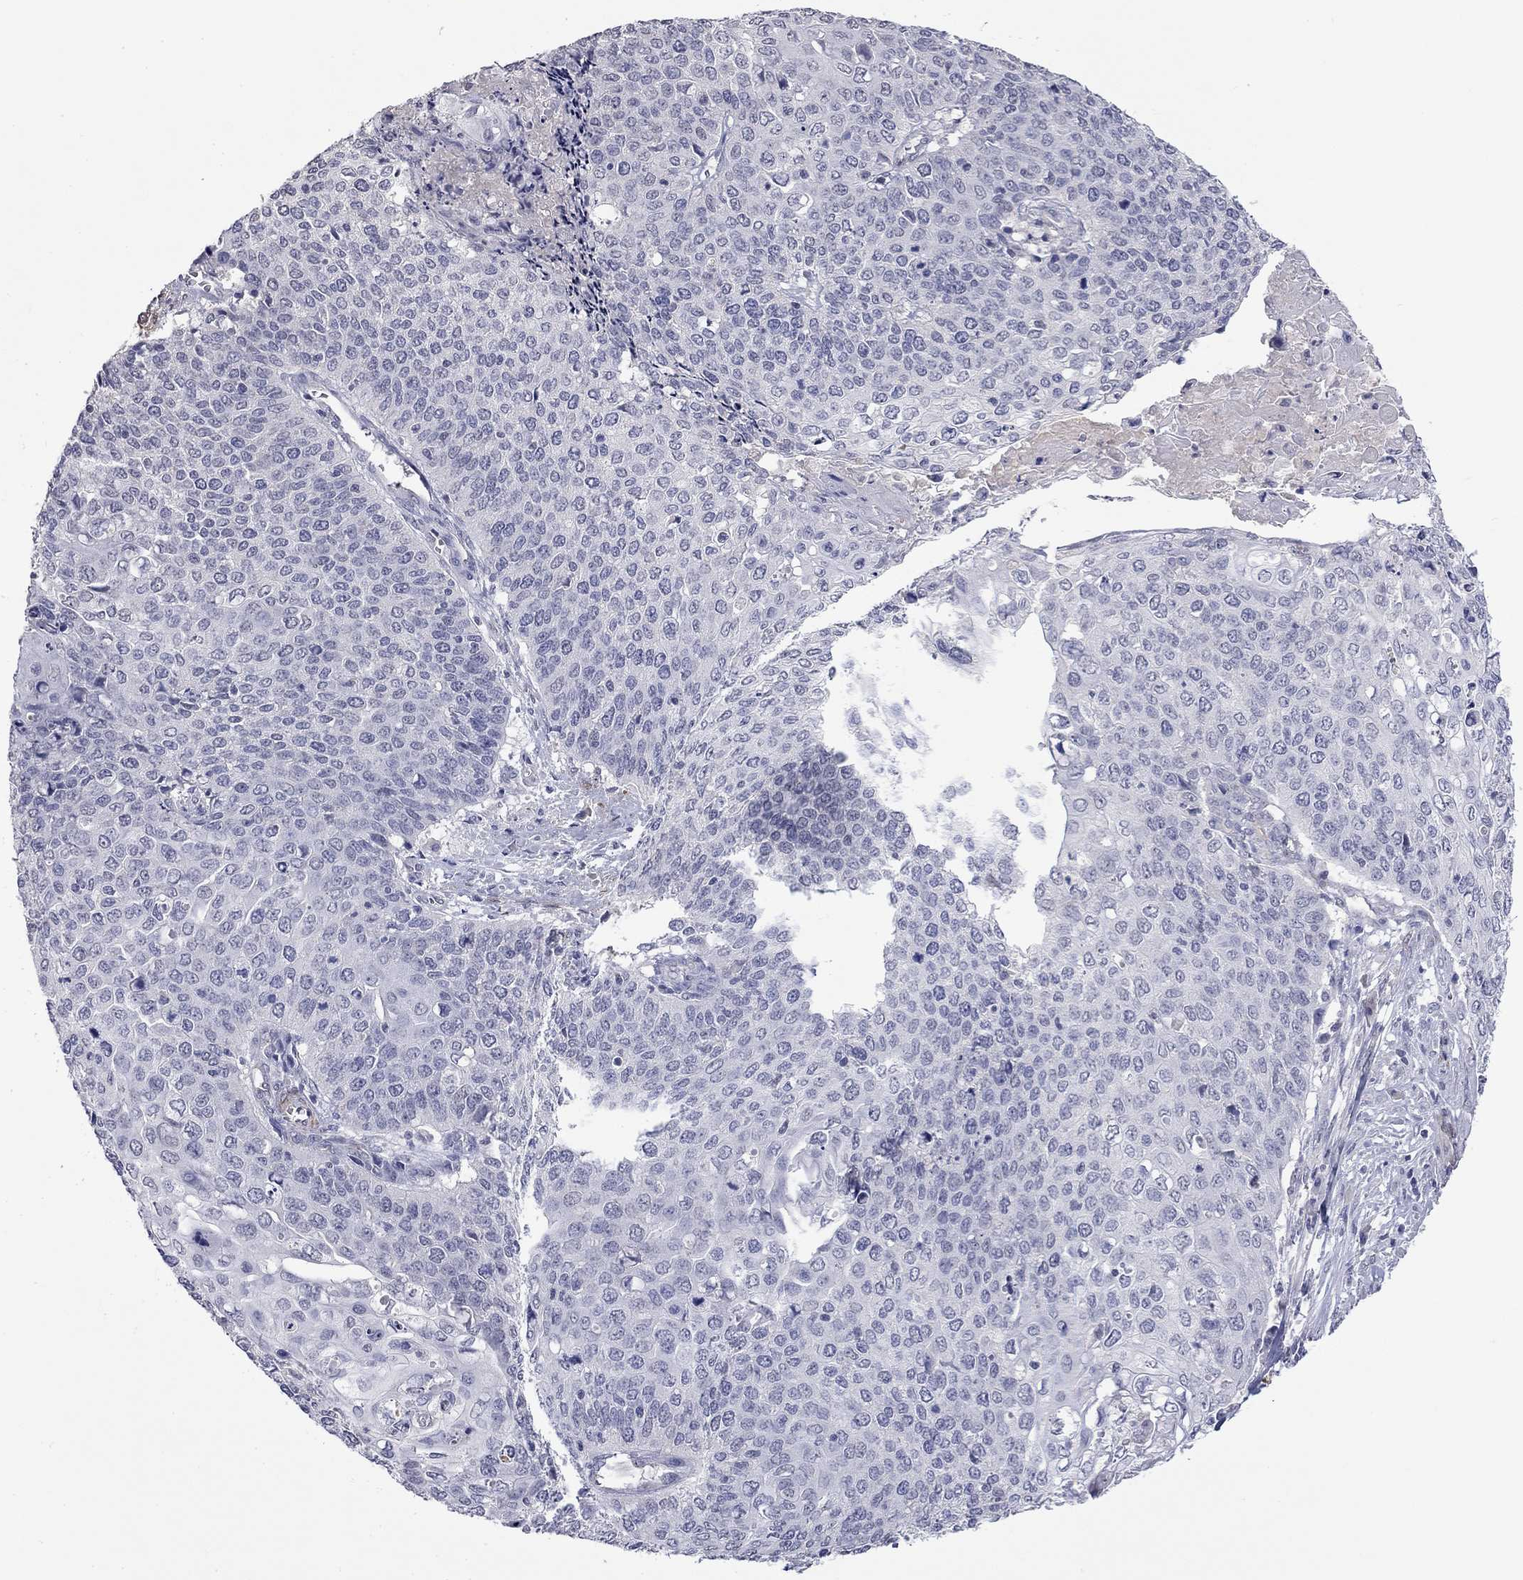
{"staining": {"intensity": "negative", "quantity": "none", "location": "none"}, "tissue": "cervical cancer", "cell_type": "Tumor cells", "image_type": "cancer", "snomed": [{"axis": "morphology", "description": "Squamous cell carcinoma, NOS"}, {"axis": "topography", "description": "Cervix"}], "caption": "Tumor cells are negative for protein expression in human cervical cancer (squamous cell carcinoma).", "gene": "IP6K3", "patient": {"sex": "female", "age": 39}}